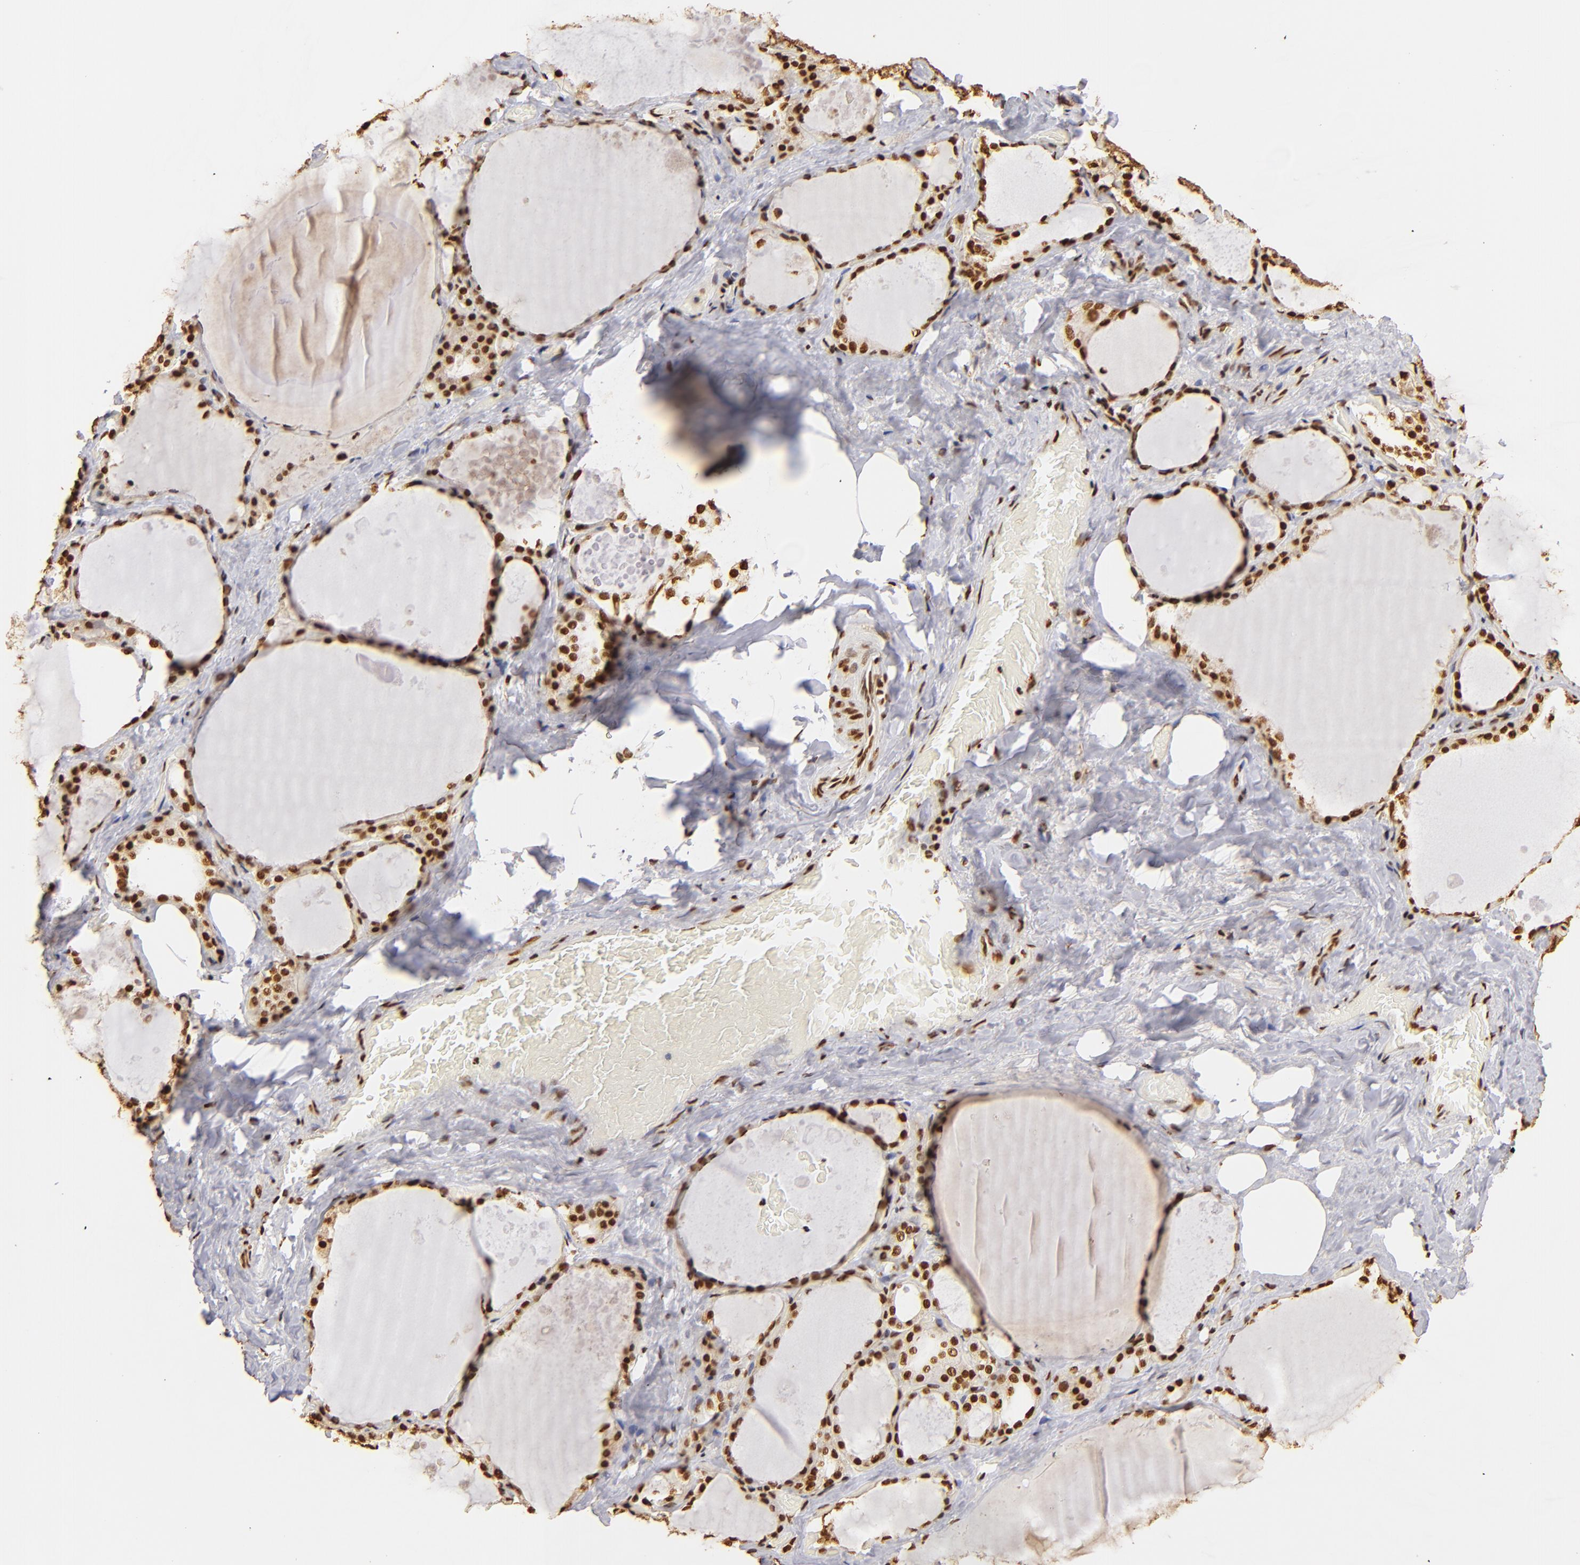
{"staining": {"intensity": "strong", "quantity": ">75%", "location": "nuclear"}, "tissue": "thyroid gland", "cell_type": "Glandular cells", "image_type": "normal", "snomed": [{"axis": "morphology", "description": "Normal tissue, NOS"}, {"axis": "topography", "description": "Thyroid gland"}], "caption": "Protein analysis of normal thyroid gland exhibits strong nuclear staining in approximately >75% of glandular cells. (brown staining indicates protein expression, while blue staining denotes nuclei).", "gene": "ILF3", "patient": {"sex": "male", "age": 61}}